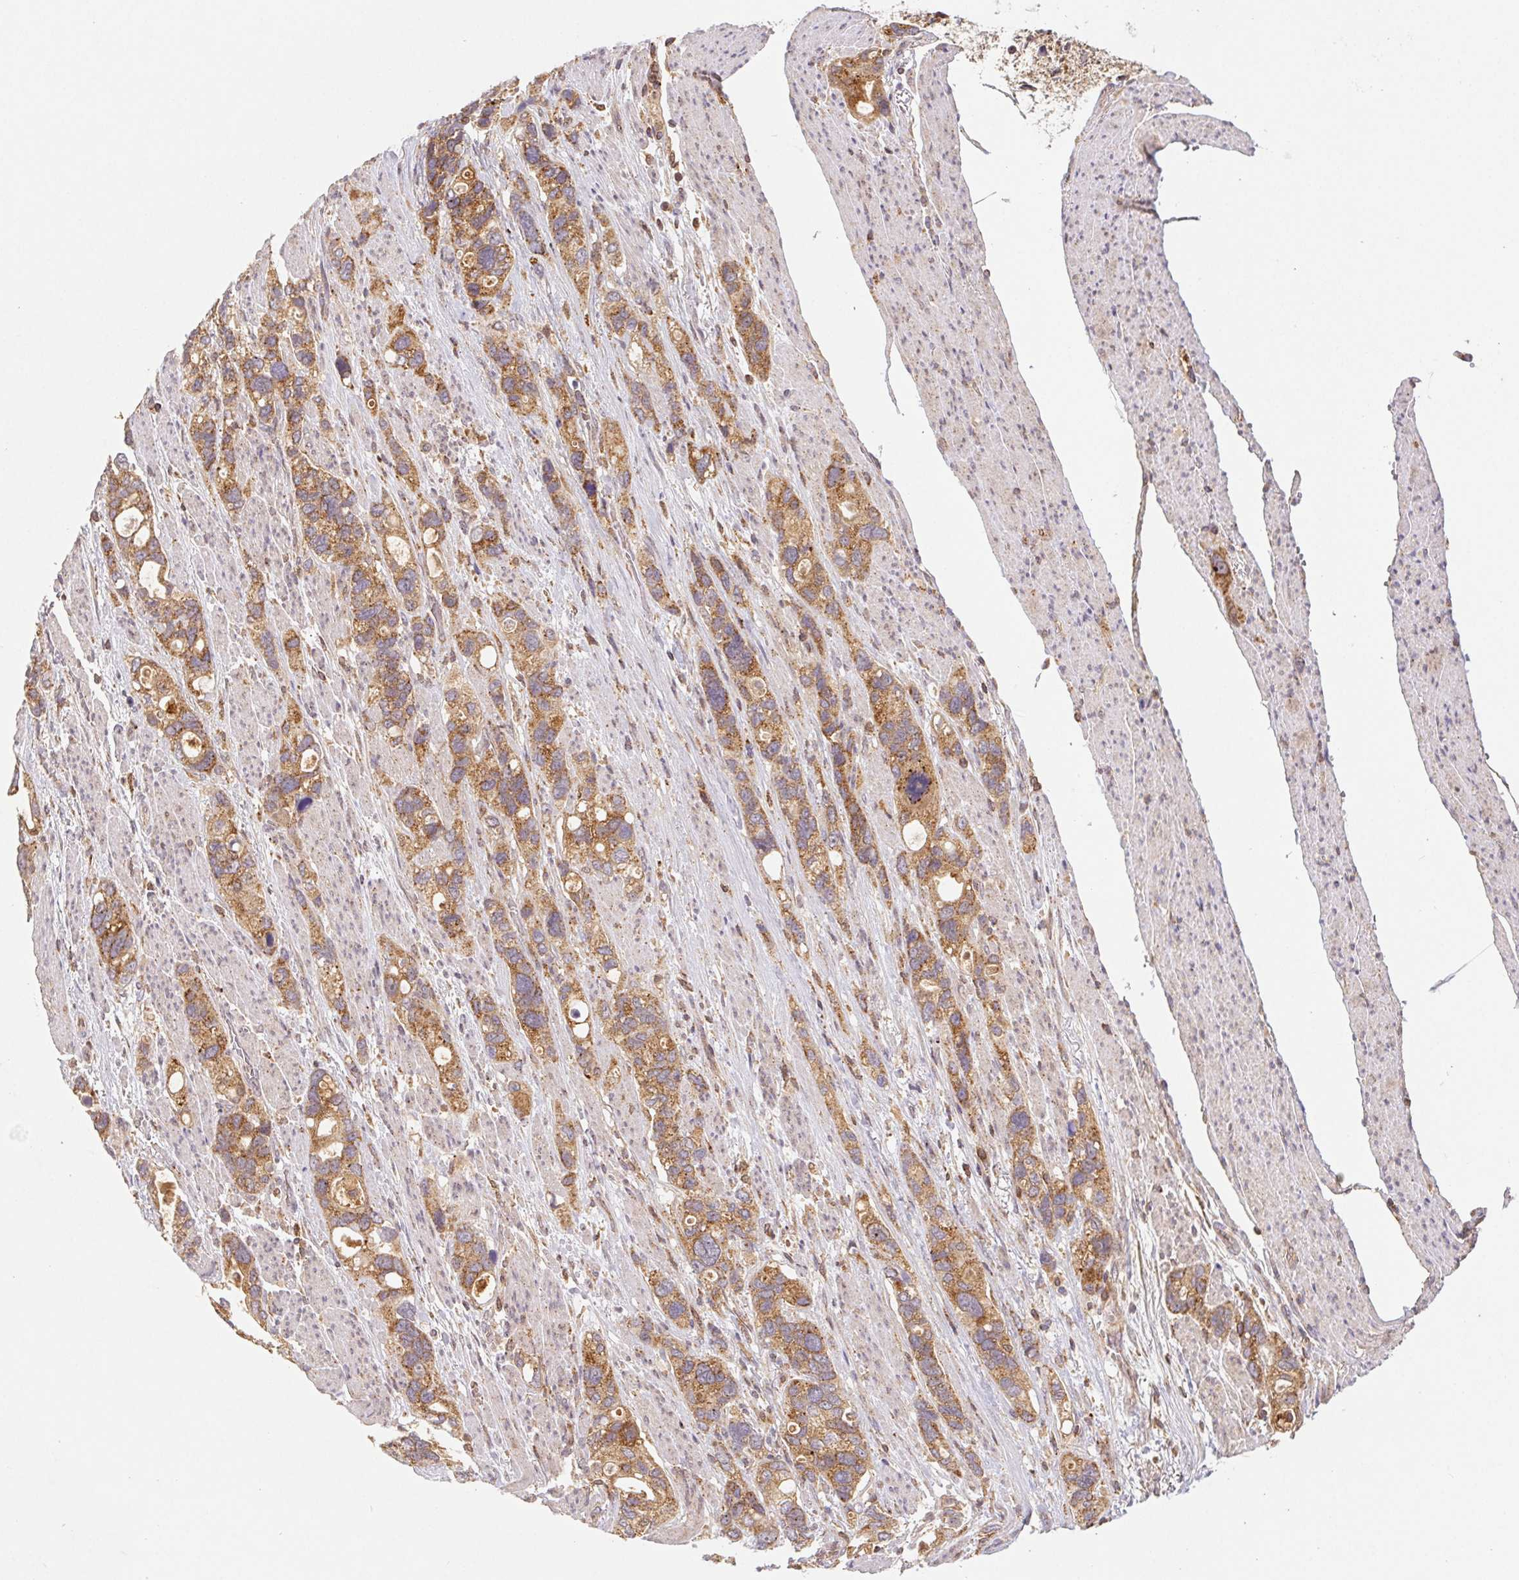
{"staining": {"intensity": "moderate", "quantity": ">75%", "location": "cytoplasmic/membranous"}, "tissue": "stomach cancer", "cell_type": "Tumor cells", "image_type": "cancer", "snomed": [{"axis": "morphology", "description": "Adenocarcinoma, NOS"}, {"axis": "topography", "description": "Stomach, upper"}], "caption": "IHC micrograph of adenocarcinoma (stomach) stained for a protein (brown), which exhibits medium levels of moderate cytoplasmic/membranous staining in approximately >75% of tumor cells.", "gene": "MTHFD1", "patient": {"sex": "female", "age": 81}}